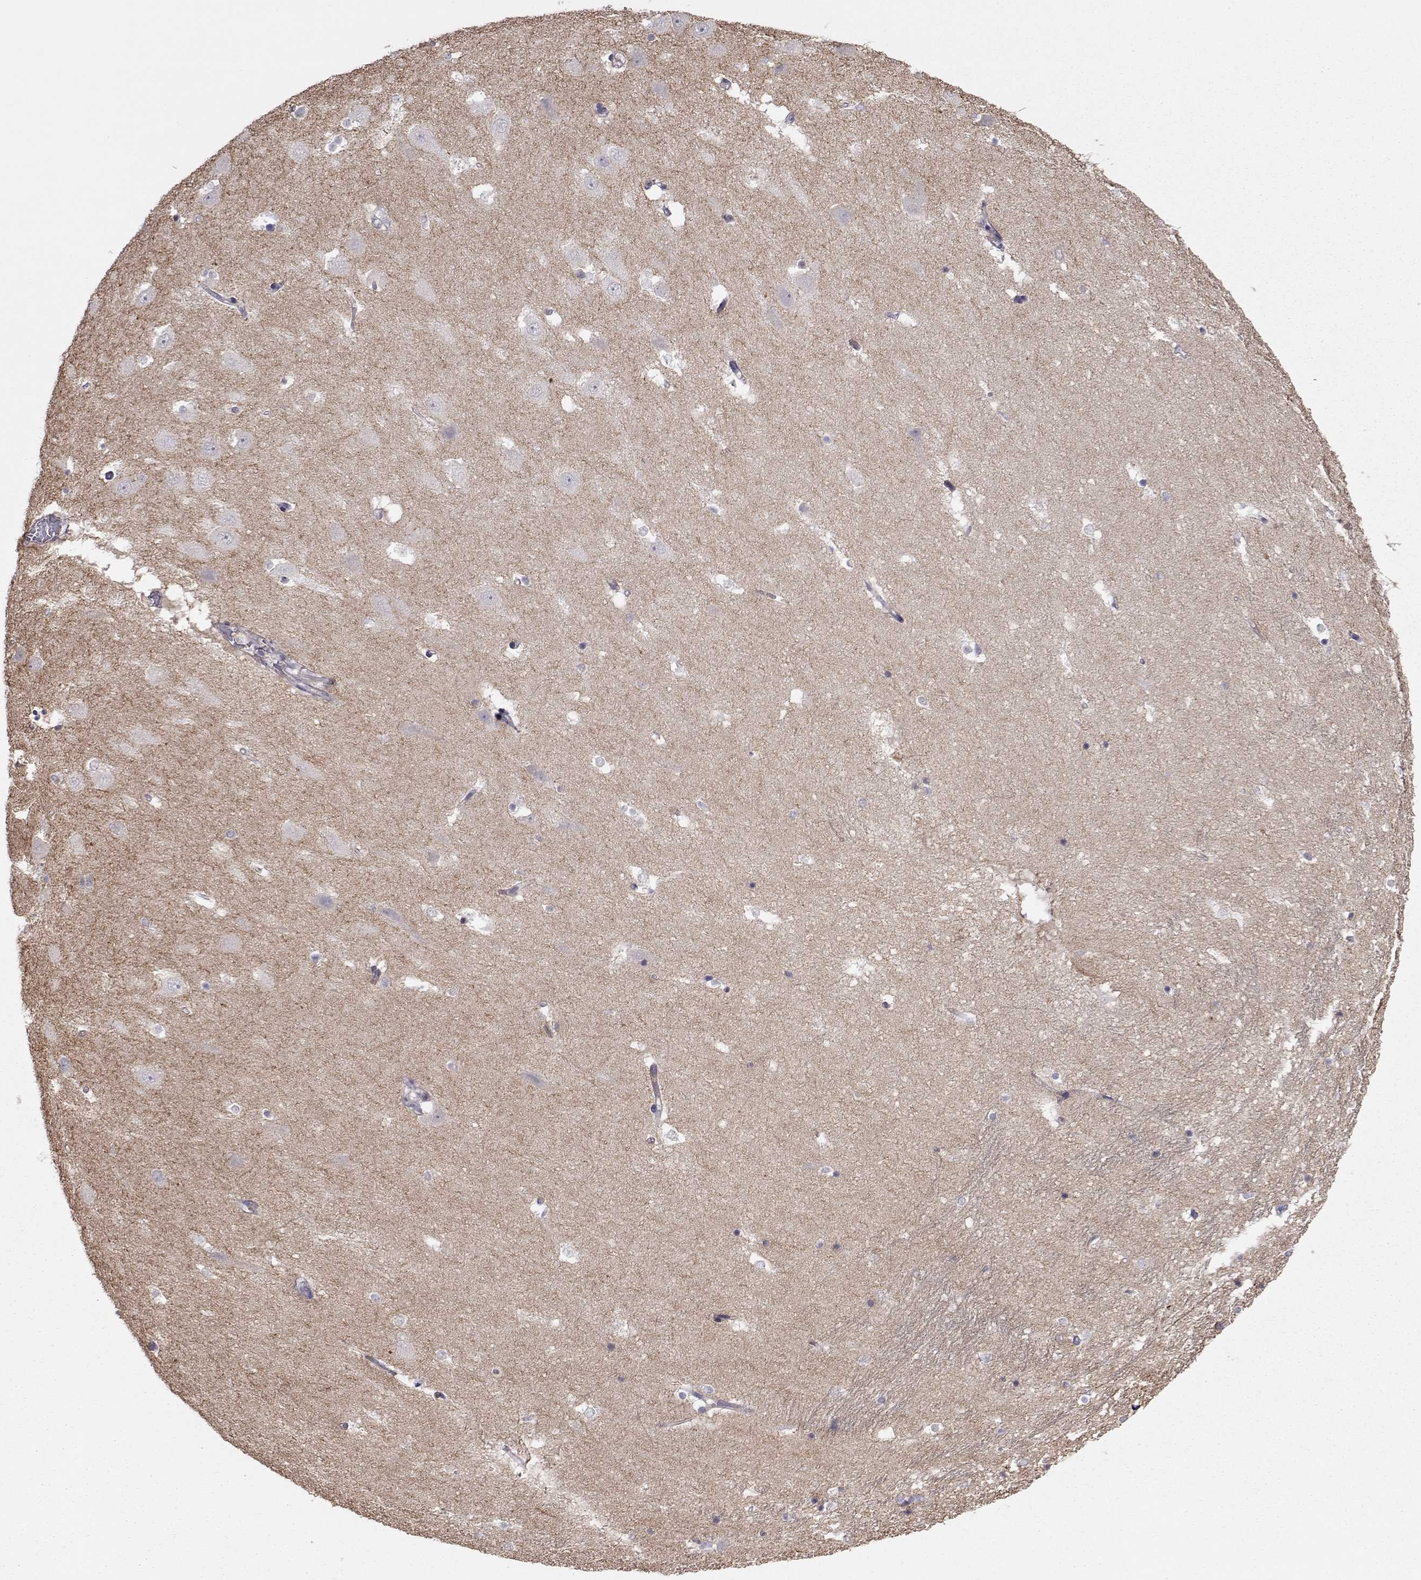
{"staining": {"intensity": "negative", "quantity": "none", "location": "none"}, "tissue": "hippocampus", "cell_type": "Glial cells", "image_type": "normal", "snomed": [{"axis": "morphology", "description": "Normal tissue, NOS"}, {"axis": "topography", "description": "Hippocampus"}], "caption": "Immunohistochemistry (IHC) micrograph of benign hippocampus stained for a protein (brown), which displays no staining in glial cells. The staining is performed using DAB (3,3'-diaminobenzidine) brown chromogen with nuclei counter-stained in using hematoxylin.", "gene": "NCAM2", "patient": {"sex": "male", "age": 44}}